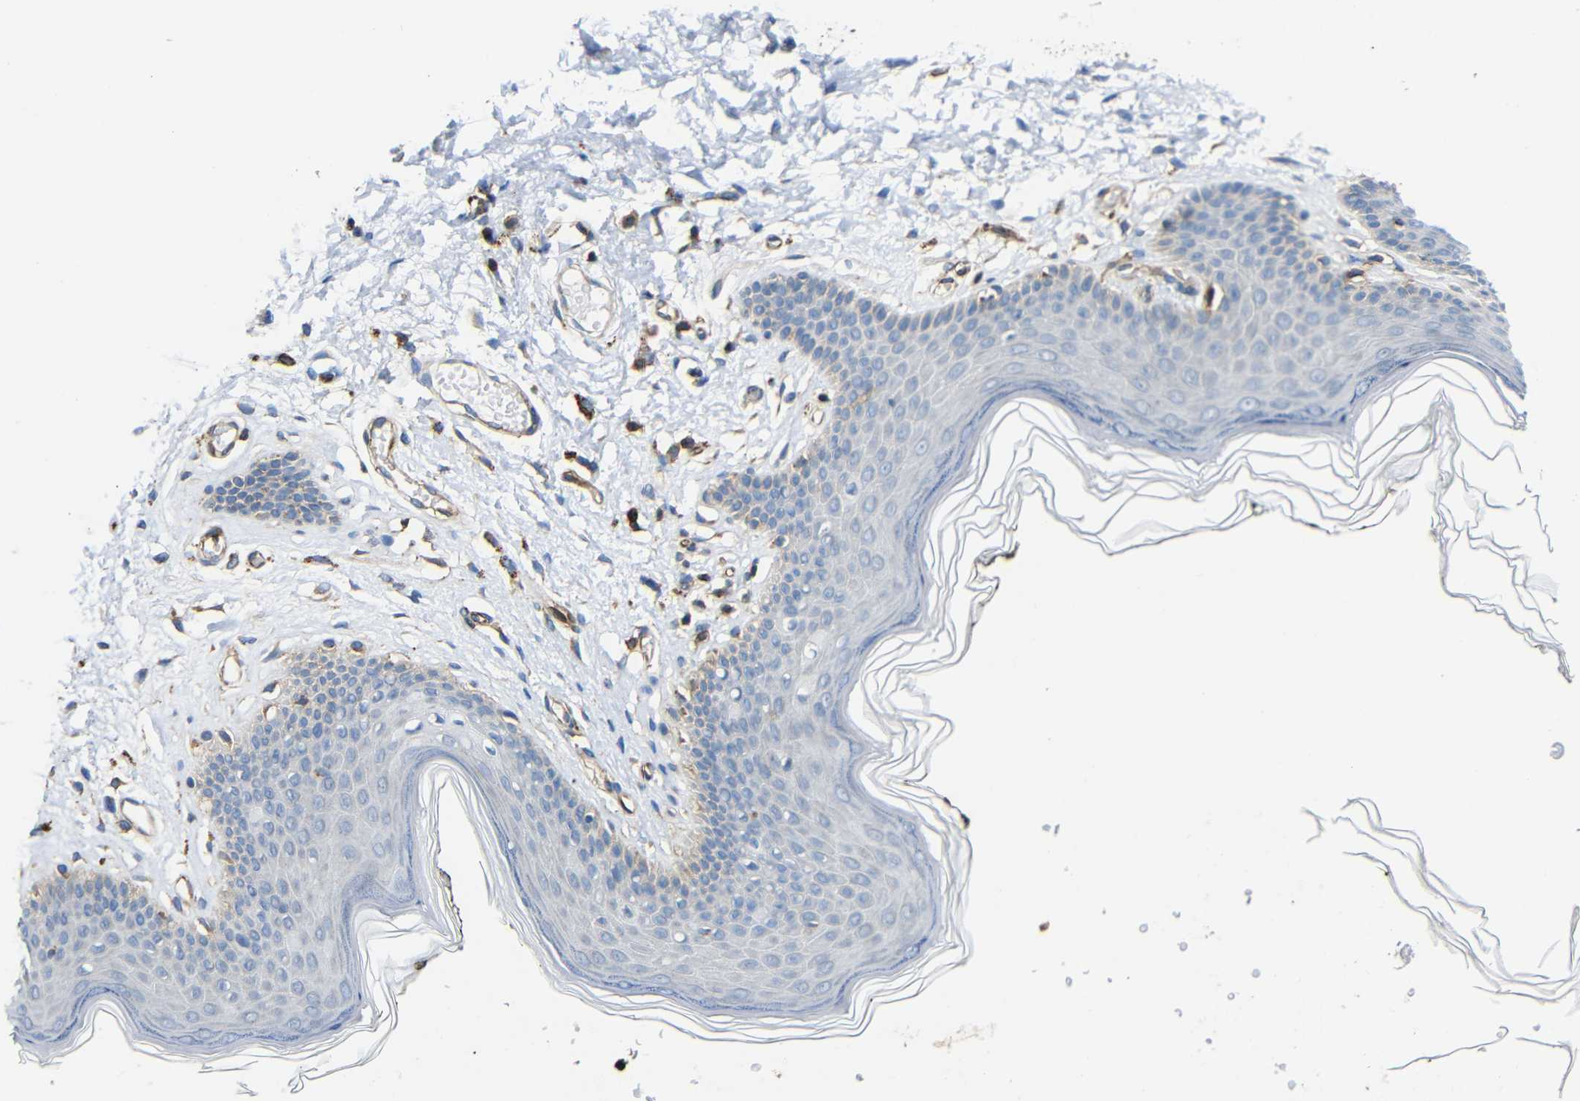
{"staining": {"intensity": "weak", "quantity": "<25%", "location": "cytoplasmic/membranous"}, "tissue": "skin", "cell_type": "Epidermal cells", "image_type": "normal", "snomed": [{"axis": "morphology", "description": "Normal tissue, NOS"}, {"axis": "morphology", "description": "Inflammation, NOS"}, {"axis": "topography", "description": "Vulva"}], "caption": "DAB immunohistochemical staining of unremarkable human skin demonstrates no significant expression in epidermal cells.", "gene": "IGSF10", "patient": {"sex": "female", "age": 84}}